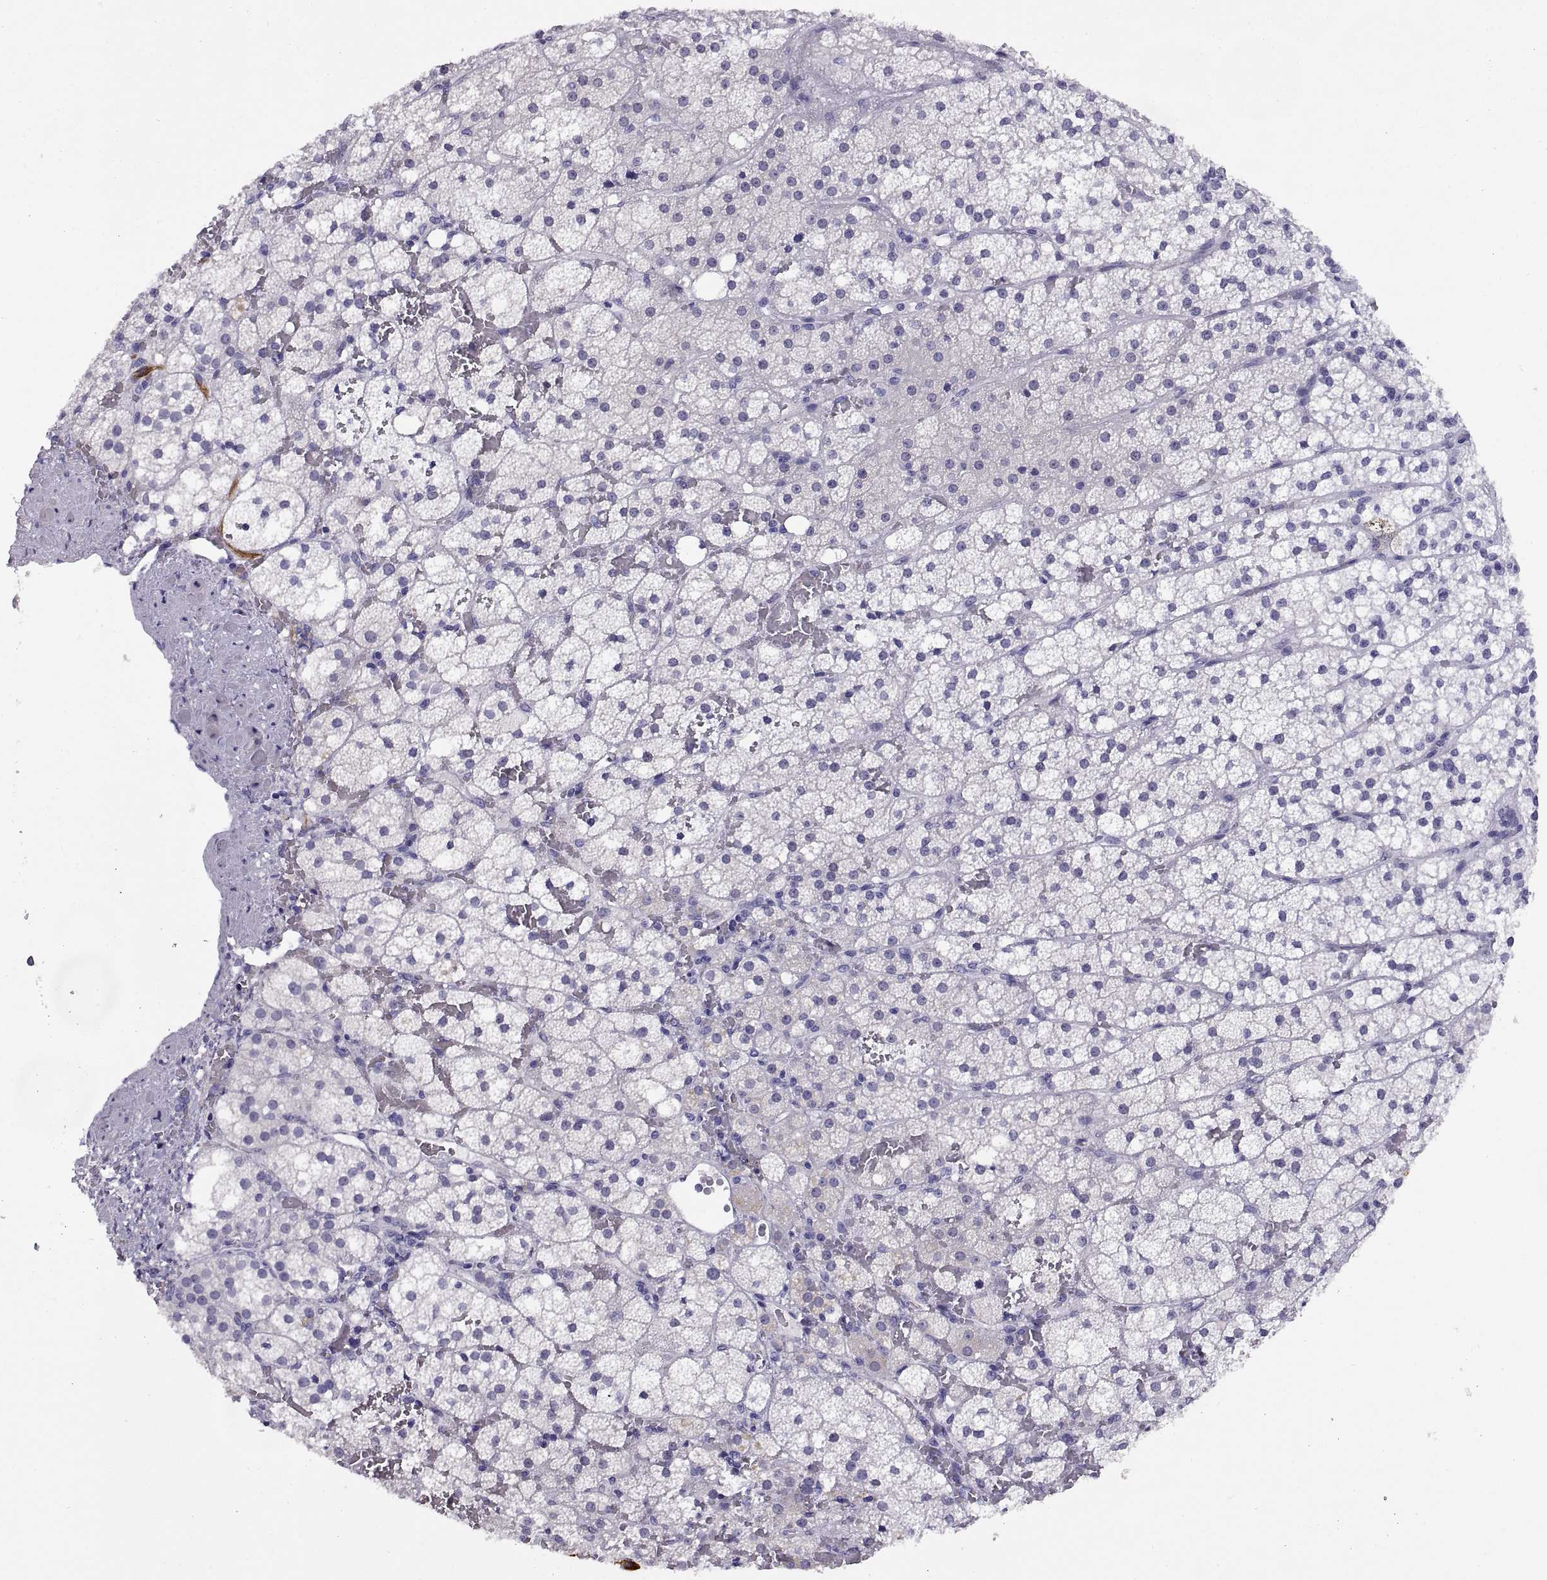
{"staining": {"intensity": "strong", "quantity": "25%-75%", "location": "cytoplasmic/membranous"}, "tissue": "adrenal gland", "cell_type": "Glandular cells", "image_type": "normal", "snomed": [{"axis": "morphology", "description": "Normal tissue, NOS"}, {"axis": "topography", "description": "Adrenal gland"}], "caption": "Immunohistochemical staining of benign human adrenal gland reveals strong cytoplasmic/membranous protein staining in about 25%-75% of glandular cells.", "gene": "RGS20", "patient": {"sex": "male", "age": 53}}